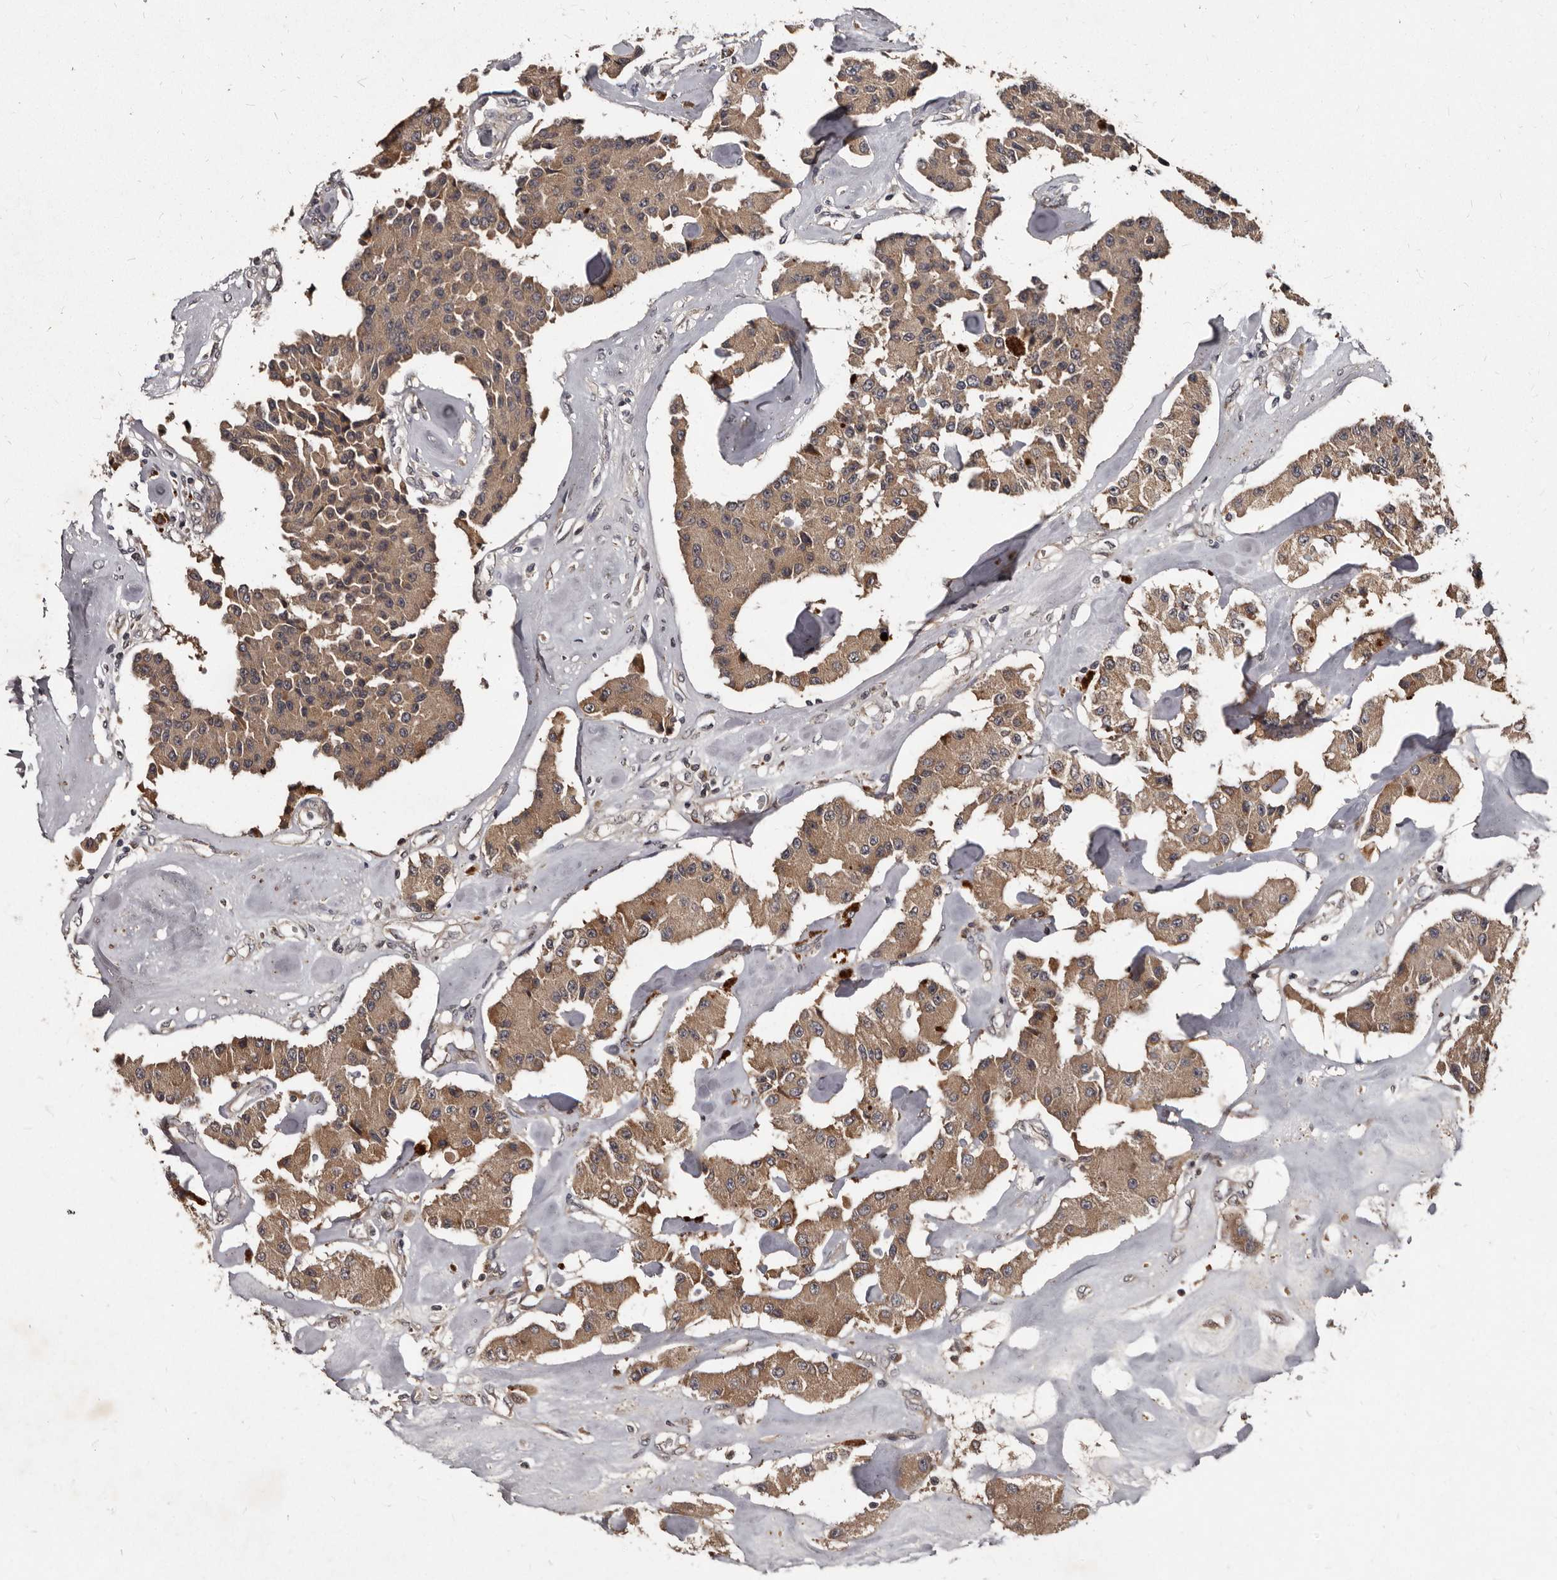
{"staining": {"intensity": "moderate", "quantity": ">75%", "location": "cytoplasmic/membranous"}, "tissue": "carcinoid", "cell_type": "Tumor cells", "image_type": "cancer", "snomed": [{"axis": "morphology", "description": "Carcinoid, malignant, NOS"}, {"axis": "topography", "description": "Pancreas"}], "caption": "A medium amount of moderate cytoplasmic/membranous staining is identified in about >75% of tumor cells in carcinoid tissue. (IHC, brightfield microscopy, high magnification).", "gene": "PMVK", "patient": {"sex": "male", "age": 41}}